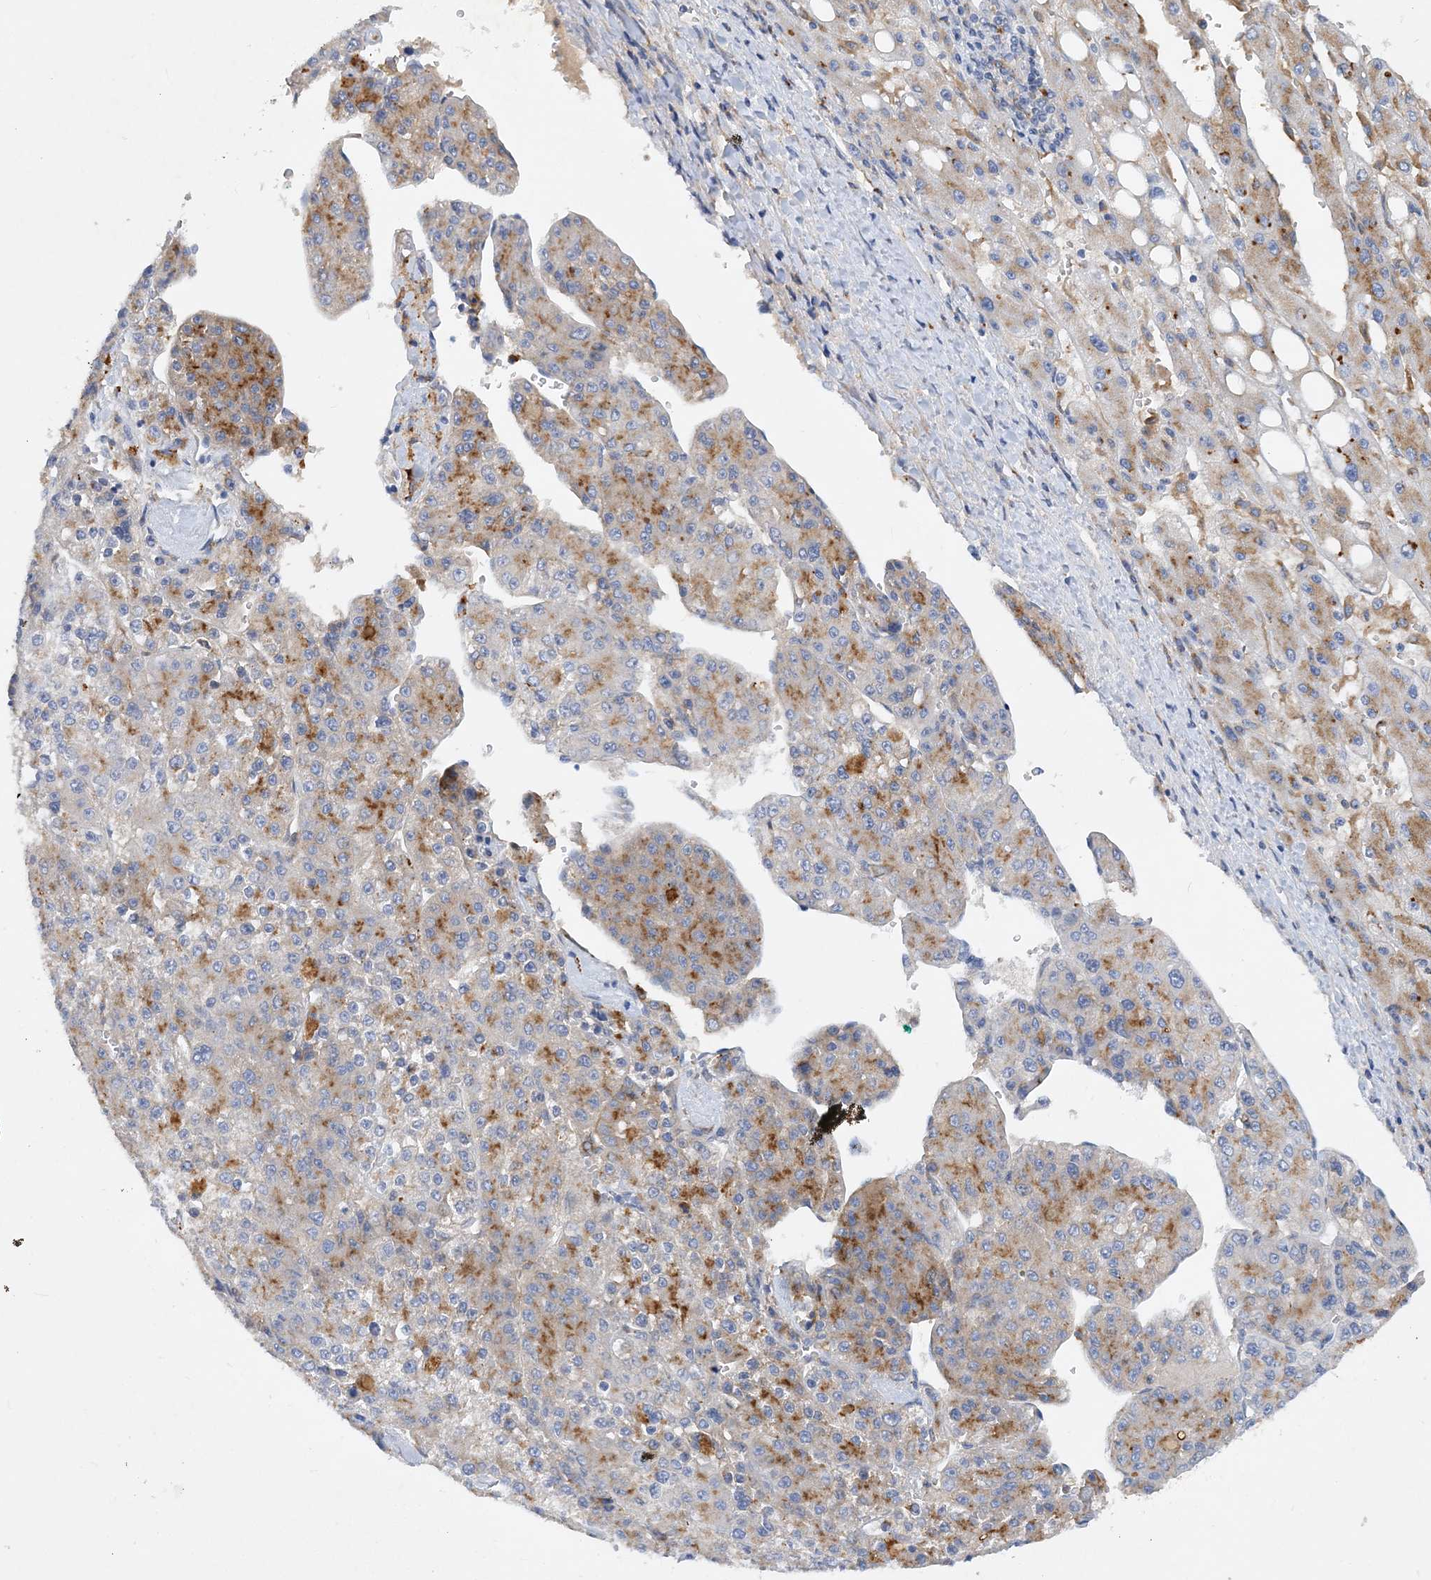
{"staining": {"intensity": "moderate", "quantity": ">75%", "location": "cytoplasmic/membranous"}, "tissue": "liver cancer", "cell_type": "Tumor cells", "image_type": "cancer", "snomed": [{"axis": "morphology", "description": "Carcinoma, Hepatocellular, NOS"}, {"axis": "topography", "description": "Liver"}], "caption": "Liver hepatocellular carcinoma stained with a protein marker shows moderate staining in tumor cells.", "gene": "GRINA", "patient": {"sex": "female", "age": 73}}